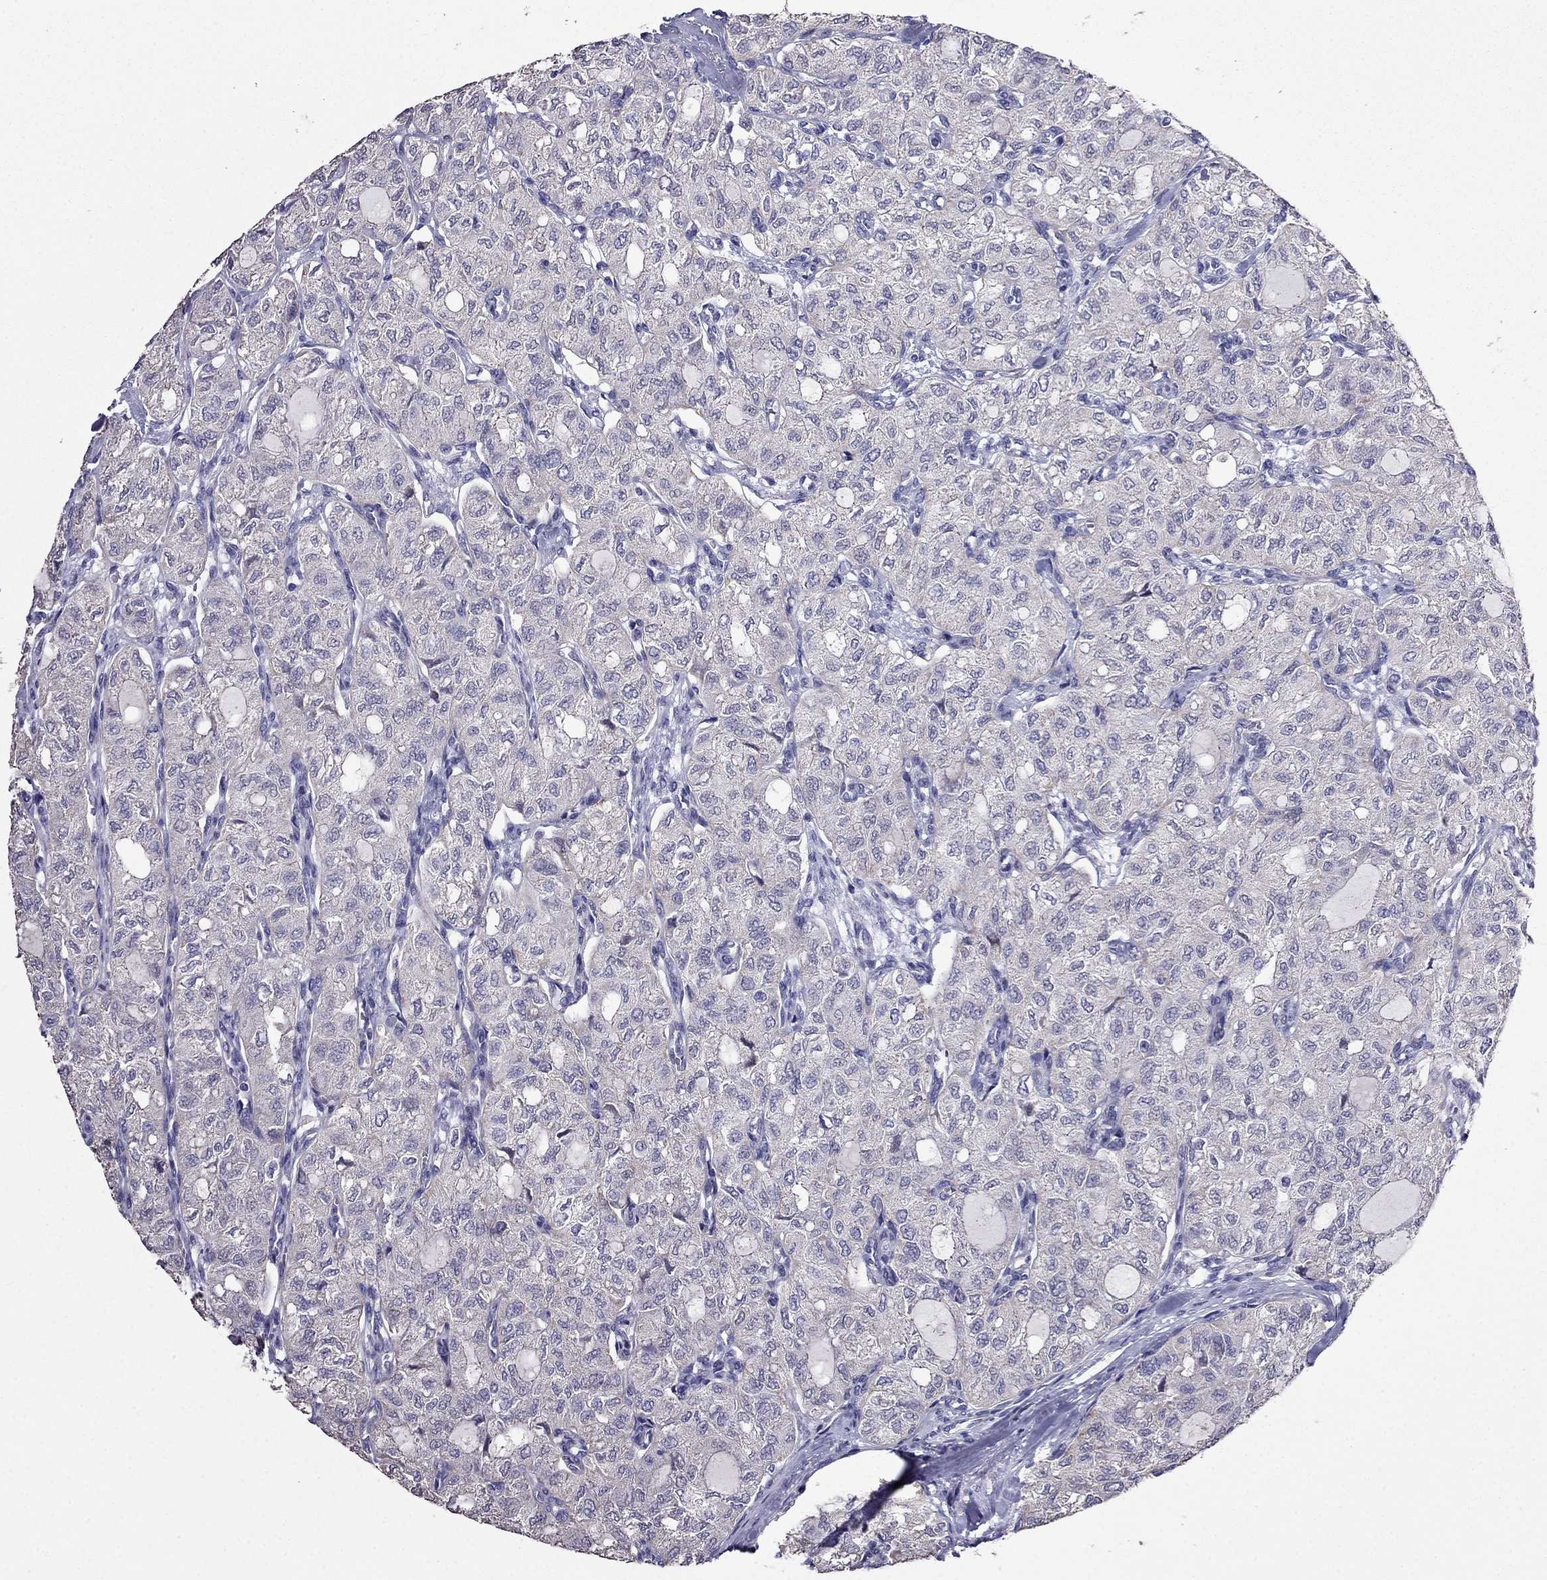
{"staining": {"intensity": "negative", "quantity": "none", "location": "none"}, "tissue": "thyroid cancer", "cell_type": "Tumor cells", "image_type": "cancer", "snomed": [{"axis": "morphology", "description": "Follicular adenoma carcinoma, NOS"}, {"axis": "topography", "description": "Thyroid gland"}], "caption": "Immunohistochemical staining of human thyroid cancer demonstrates no significant expression in tumor cells.", "gene": "AK5", "patient": {"sex": "male", "age": 75}}